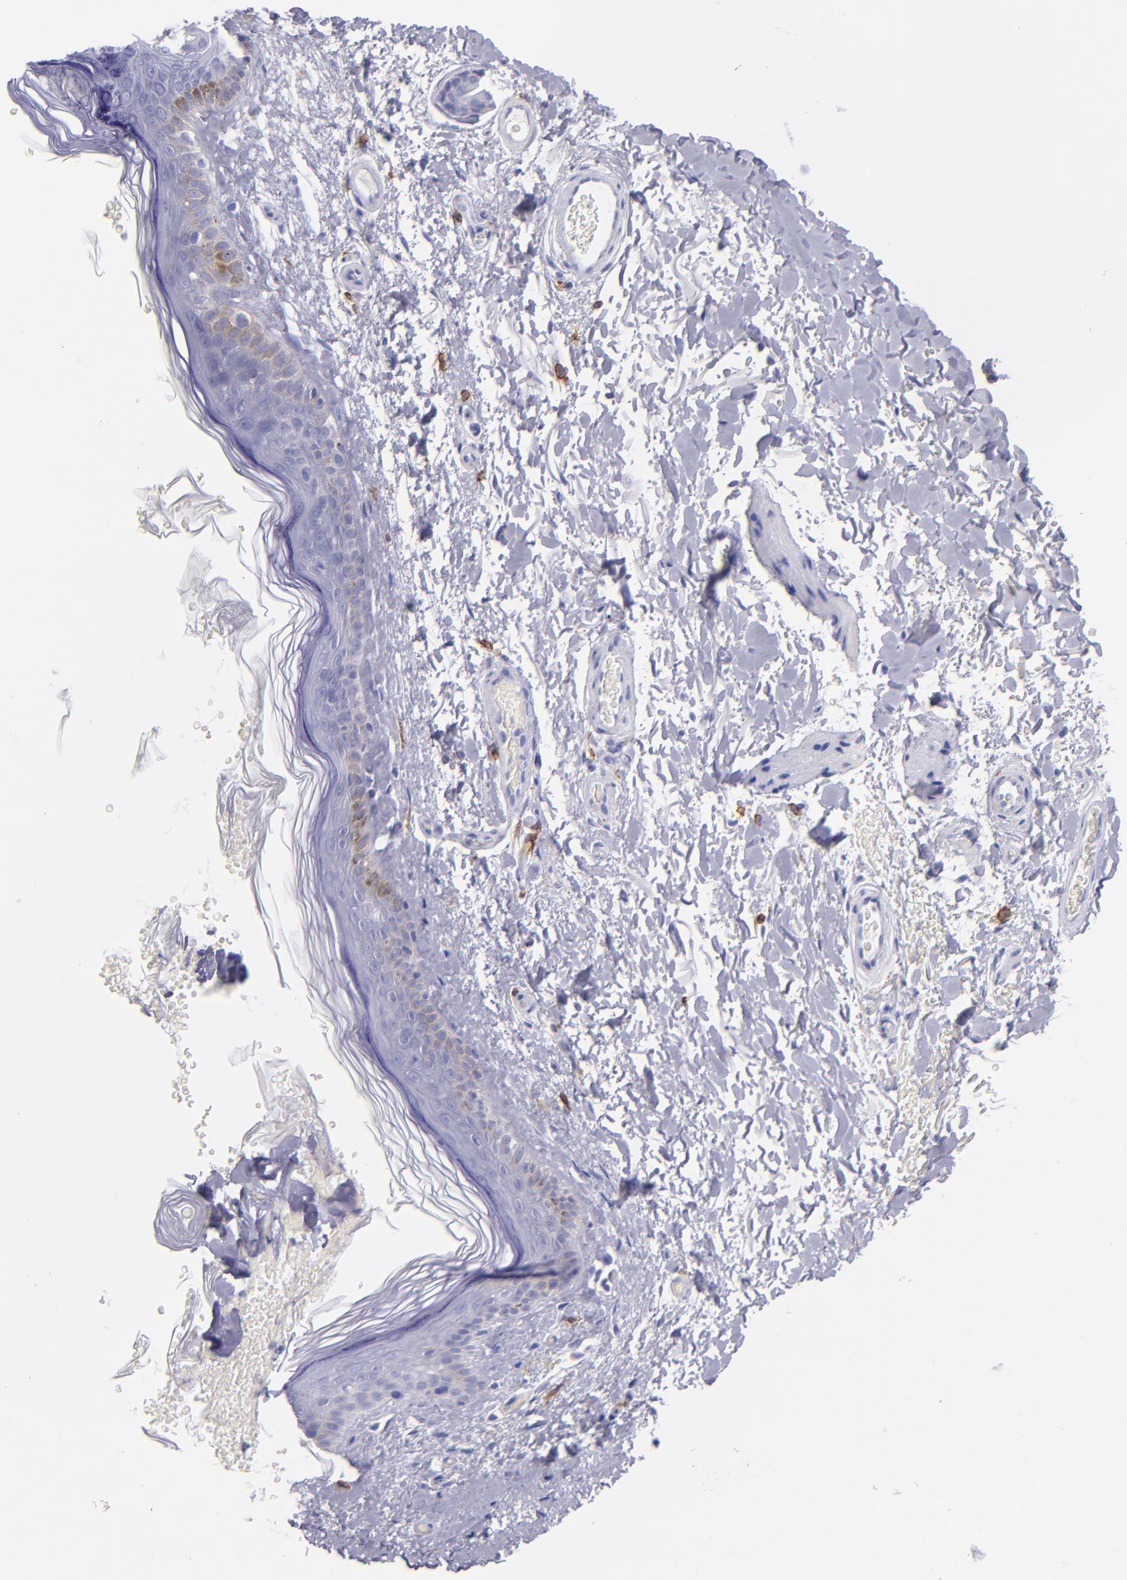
{"staining": {"intensity": "negative", "quantity": "none", "location": "none"}, "tissue": "skin", "cell_type": "Fibroblasts", "image_type": "normal", "snomed": [{"axis": "morphology", "description": "Normal tissue, NOS"}, {"axis": "topography", "description": "Skin"}], "caption": "Immunohistochemistry (IHC) micrograph of unremarkable skin: human skin stained with DAB demonstrates no significant protein positivity in fibroblasts.", "gene": "CD82", "patient": {"sex": "male", "age": 63}}